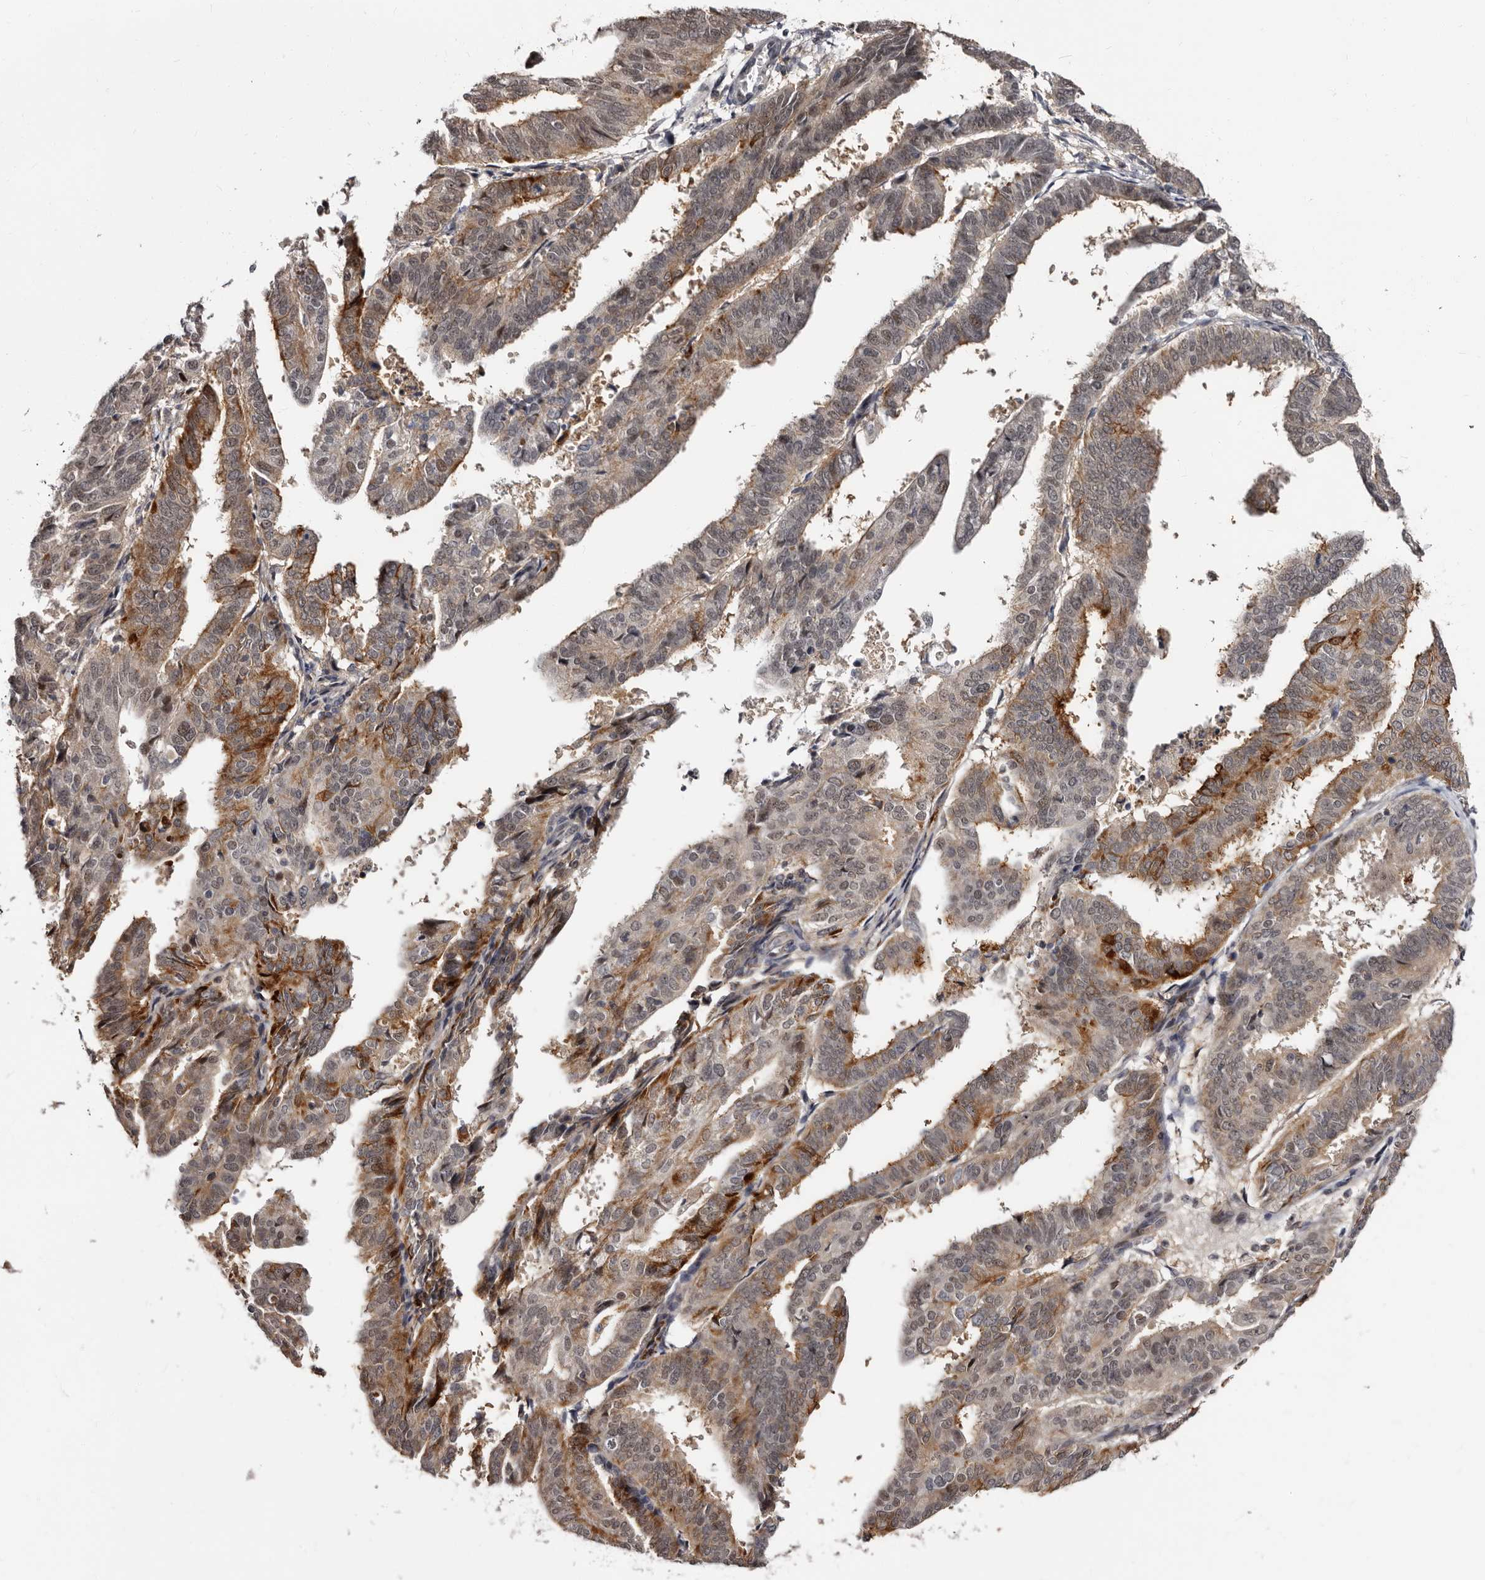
{"staining": {"intensity": "moderate", "quantity": "25%-75%", "location": "cytoplasmic/membranous,nuclear"}, "tissue": "endometrial cancer", "cell_type": "Tumor cells", "image_type": "cancer", "snomed": [{"axis": "morphology", "description": "Adenocarcinoma, NOS"}, {"axis": "topography", "description": "Uterus"}], "caption": "This is a photomicrograph of immunohistochemistry staining of endometrial adenocarcinoma, which shows moderate staining in the cytoplasmic/membranous and nuclear of tumor cells.", "gene": "PHF20L1", "patient": {"sex": "female", "age": 77}}